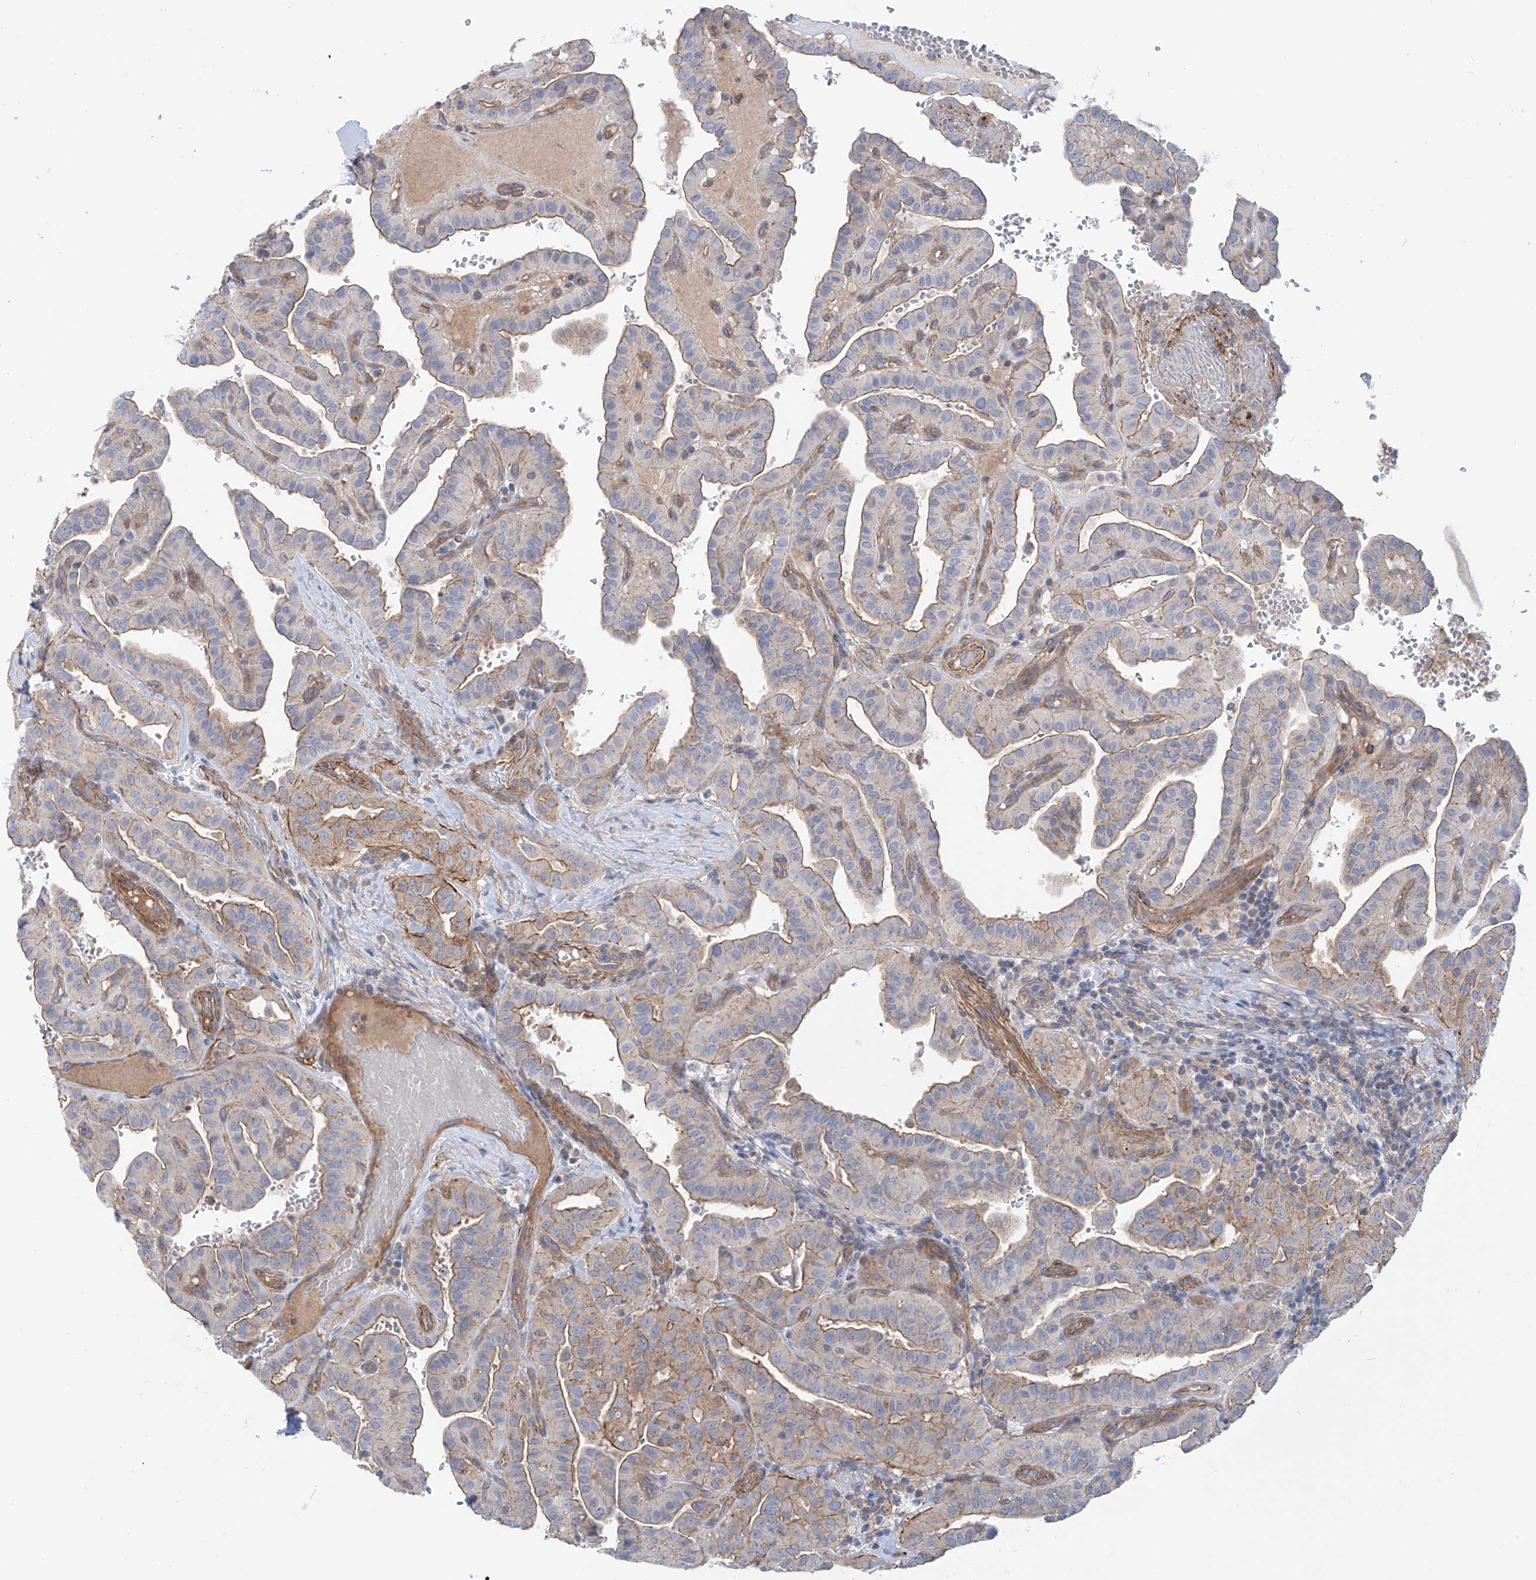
{"staining": {"intensity": "moderate", "quantity": ">75%", "location": "cytoplasmic/membranous"}, "tissue": "thyroid cancer", "cell_type": "Tumor cells", "image_type": "cancer", "snomed": [{"axis": "morphology", "description": "Papillary adenocarcinoma, NOS"}, {"axis": "topography", "description": "Thyroid gland"}], "caption": "This photomicrograph reveals IHC staining of human thyroid cancer, with medium moderate cytoplasmic/membranous staining in approximately >75% of tumor cells.", "gene": "TMEM209", "patient": {"sex": "male", "age": 77}}